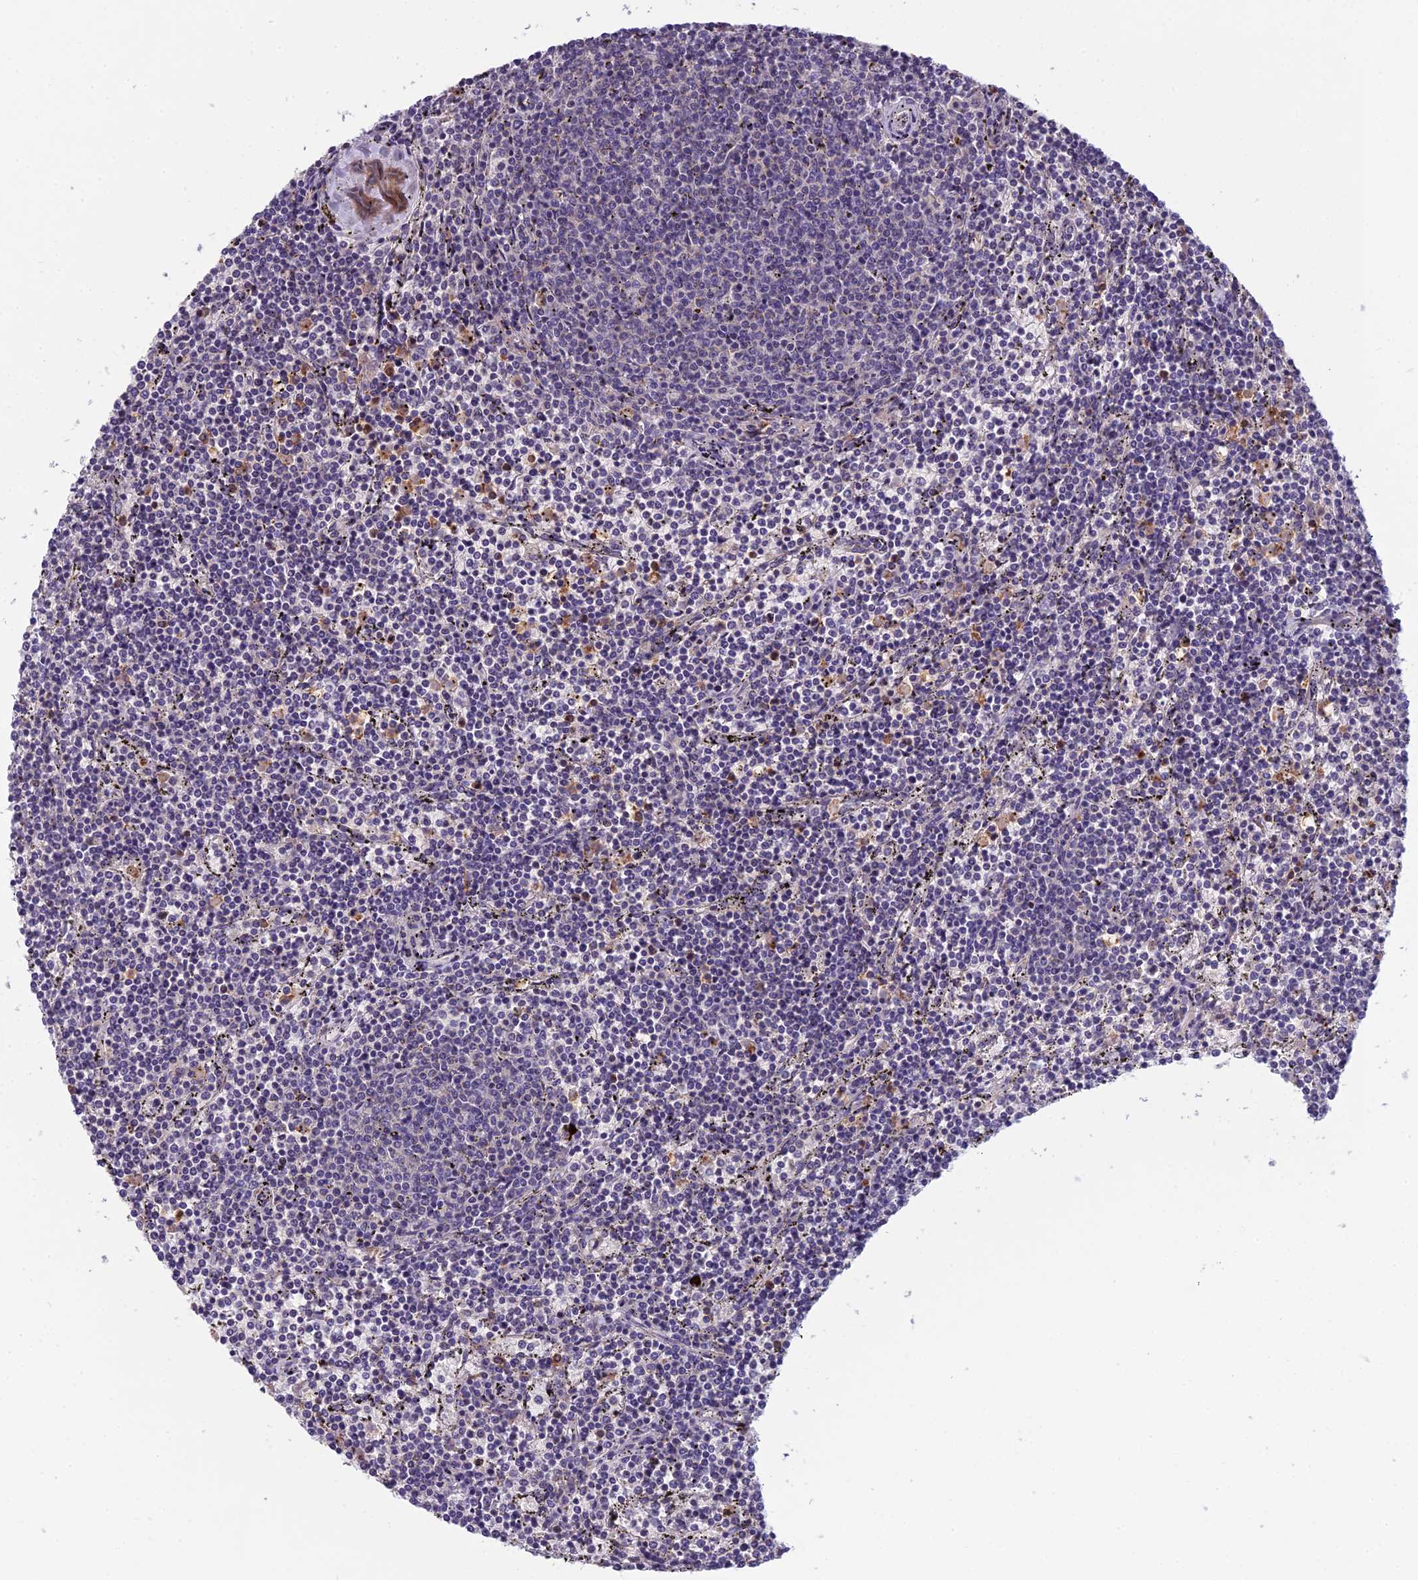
{"staining": {"intensity": "negative", "quantity": "none", "location": "none"}, "tissue": "lymphoma", "cell_type": "Tumor cells", "image_type": "cancer", "snomed": [{"axis": "morphology", "description": "Malignant lymphoma, non-Hodgkin's type, Low grade"}, {"axis": "topography", "description": "Spleen"}], "caption": "Immunohistochemistry (IHC) of low-grade malignant lymphoma, non-Hodgkin's type displays no staining in tumor cells.", "gene": "ENSG00000188897", "patient": {"sex": "female", "age": 50}}